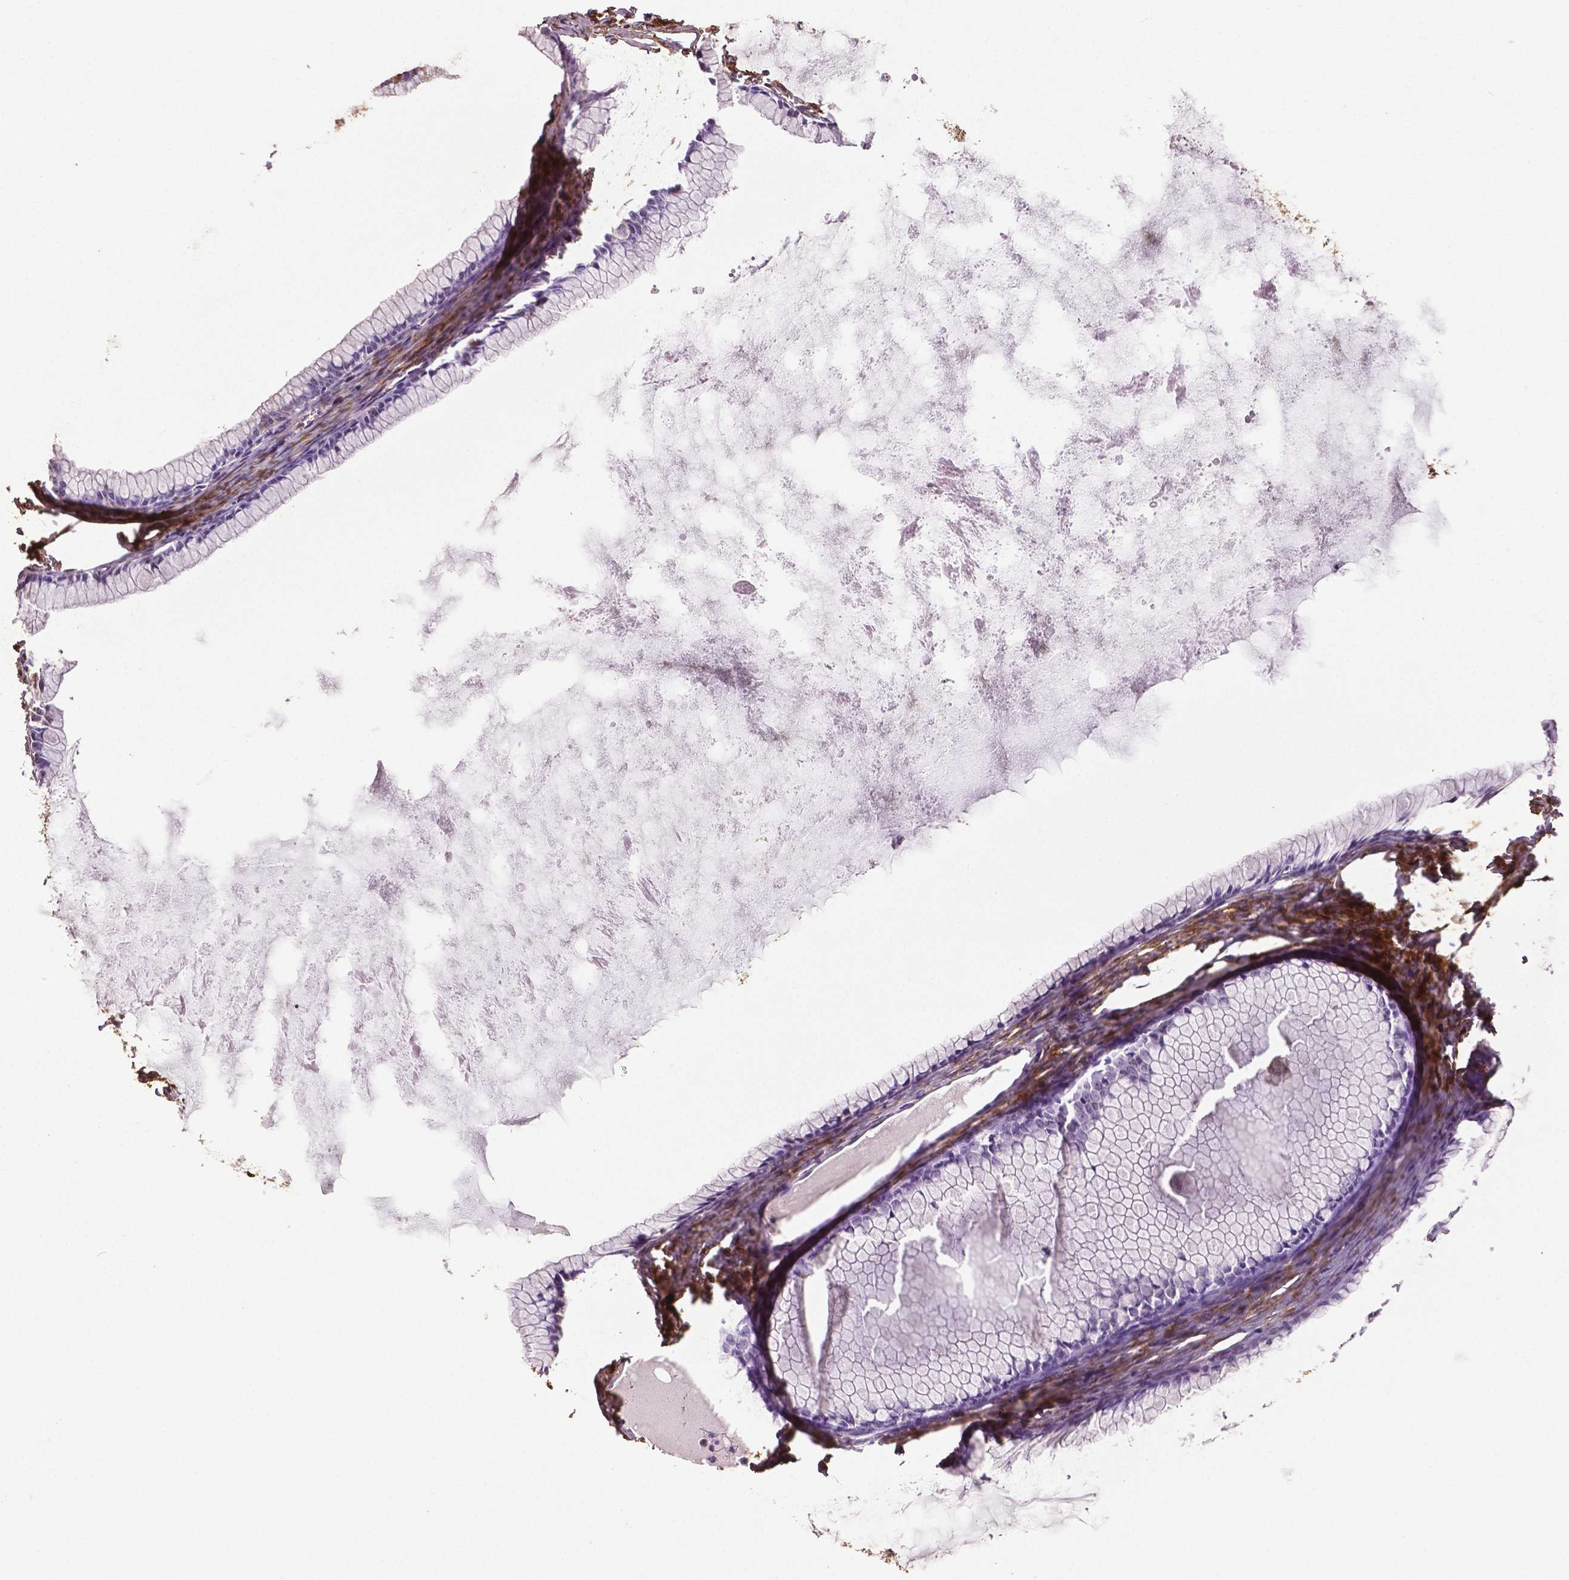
{"staining": {"intensity": "negative", "quantity": "none", "location": "none"}, "tissue": "ovarian cancer", "cell_type": "Tumor cells", "image_type": "cancer", "snomed": [{"axis": "morphology", "description": "Cystadenocarcinoma, mucinous, NOS"}, {"axis": "topography", "description": "Ovary"}], "caption": "Micrograph shows no protein expression in tumor cells of mucinous cystadenocarcinoma (ovarian) tissue. The staining is performed using DAB brown chromogen with nuclei counter-stained in using hematoxylin.", "gene": "PHGDH", "patient": {"sex": "female", "age": 41}}